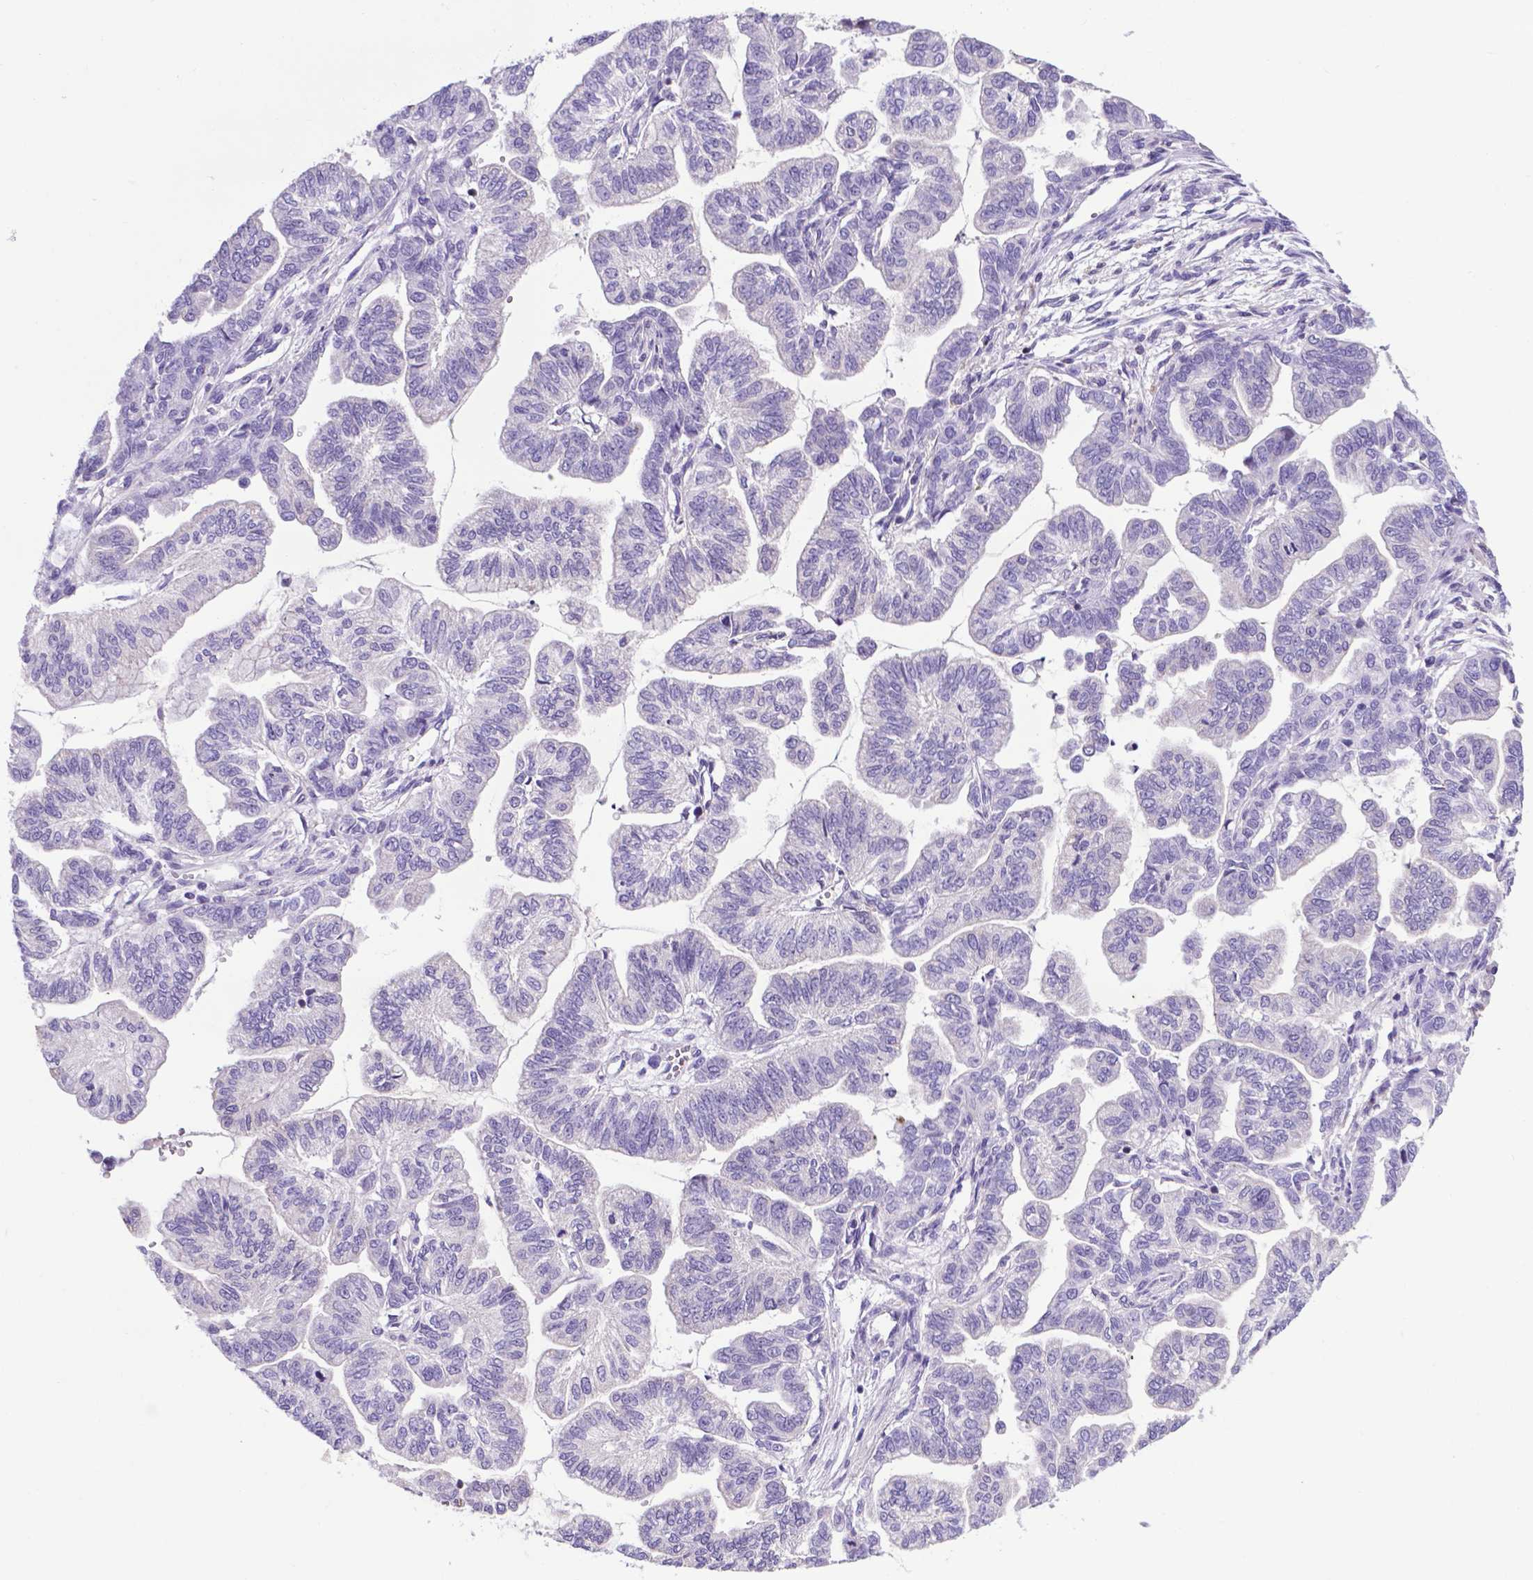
{"staining": {"intensity": "negative", "quantity": "none", "location": "none"}, "tissue": "stomach cancer", "cell_type": "Tumor cells", "image_type": "cancer", "snomed": [{"axis": "morphology", "description": "Adenocarcinoma, NOS"}, {"axis": "topography", "description": "Stomach"}], "caption": "Immunohistochemistry image of neoplastic tissue: stomach adenocarcinoma stained with DAB reveals no significant protein staining in tumor cells.", "gene": "POU3F3", "patient": {"sex": "male", "age": 83}}